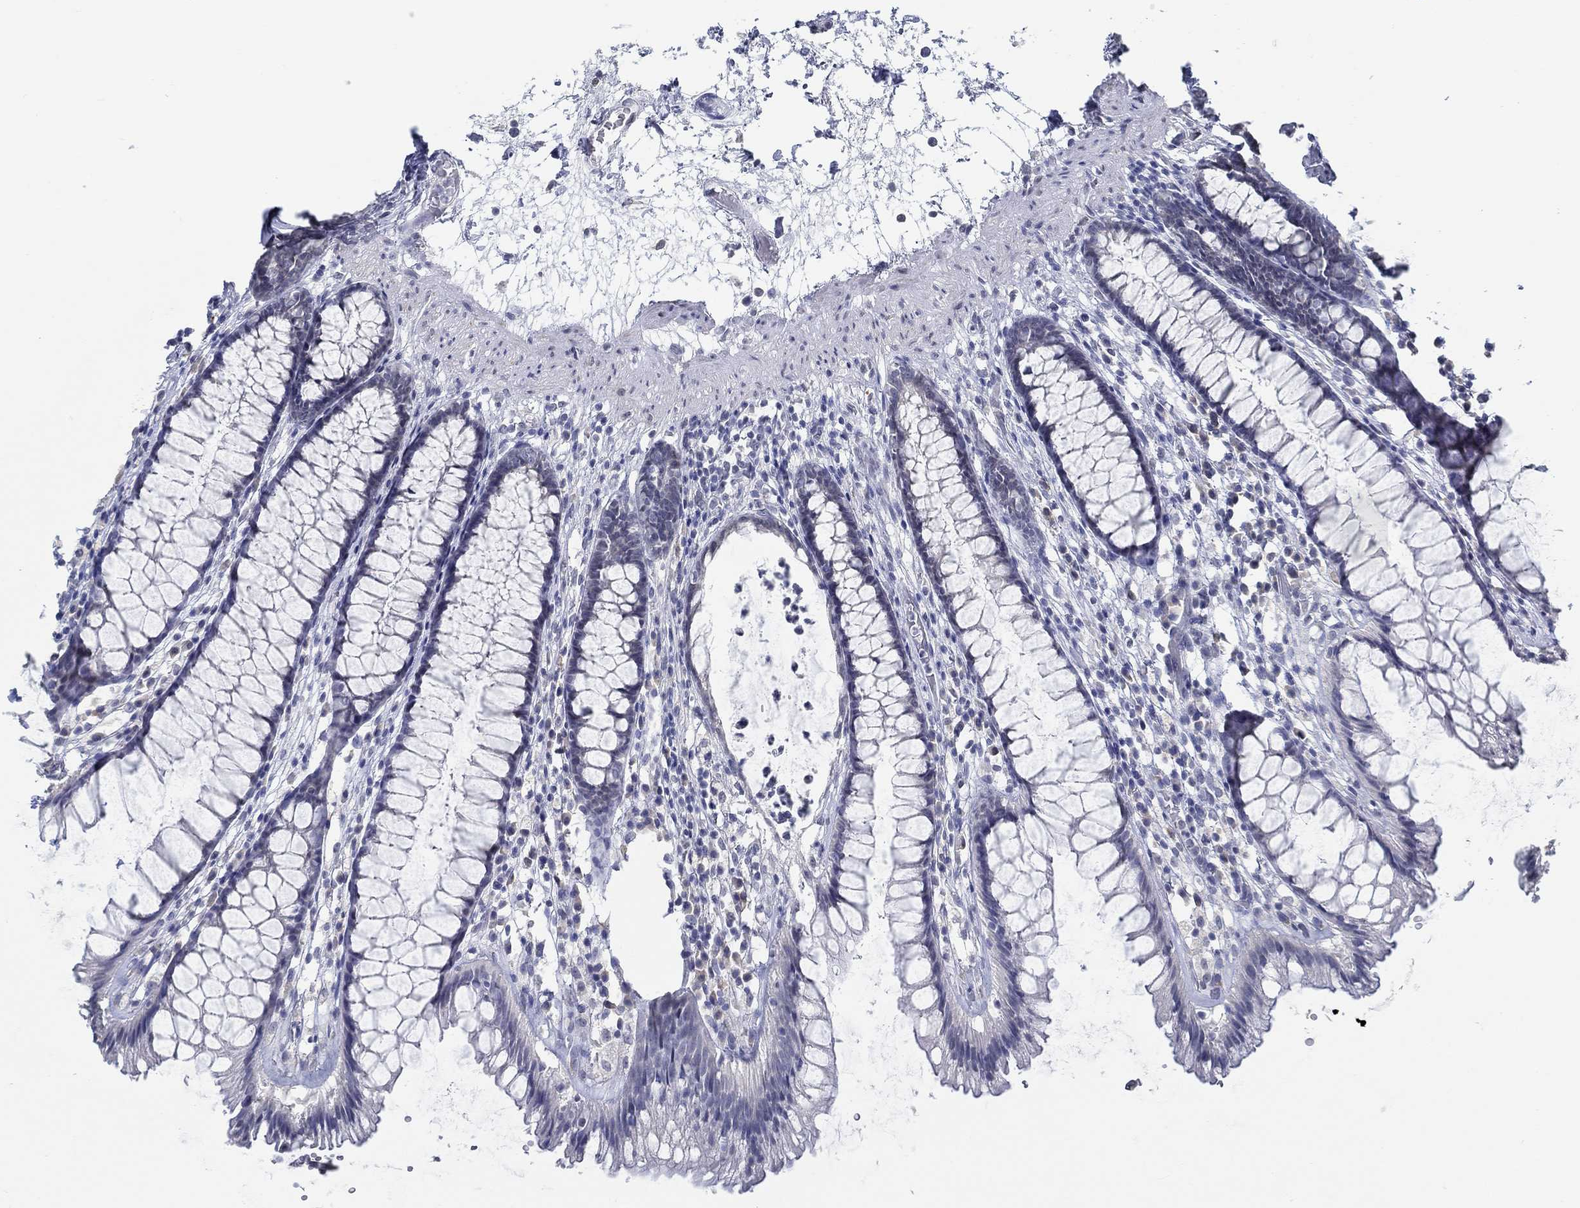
{"staining": {"intensity": "negative", "quantity": "none", "location": "none"}, "tissue": "rectum", "cell_type": "Glandular cells", "image_type": "normal", "snomed": [{"axis": "morphology", "description": "Normal tissue, NOS"}, {"axis": "topography", "description": "Rectum"}], "caption": "Immunohistochemistry of unremarkable rectum exhibits no staining in glandular cells. (Stains: DAB (3,3'-diaminobenzidine) IHC with hematoxylin counter stain, Microscopy: brightfield microscopy at high magnification).", "gene": "NUP155", "patient": {"sex": "male", "age": 72}}